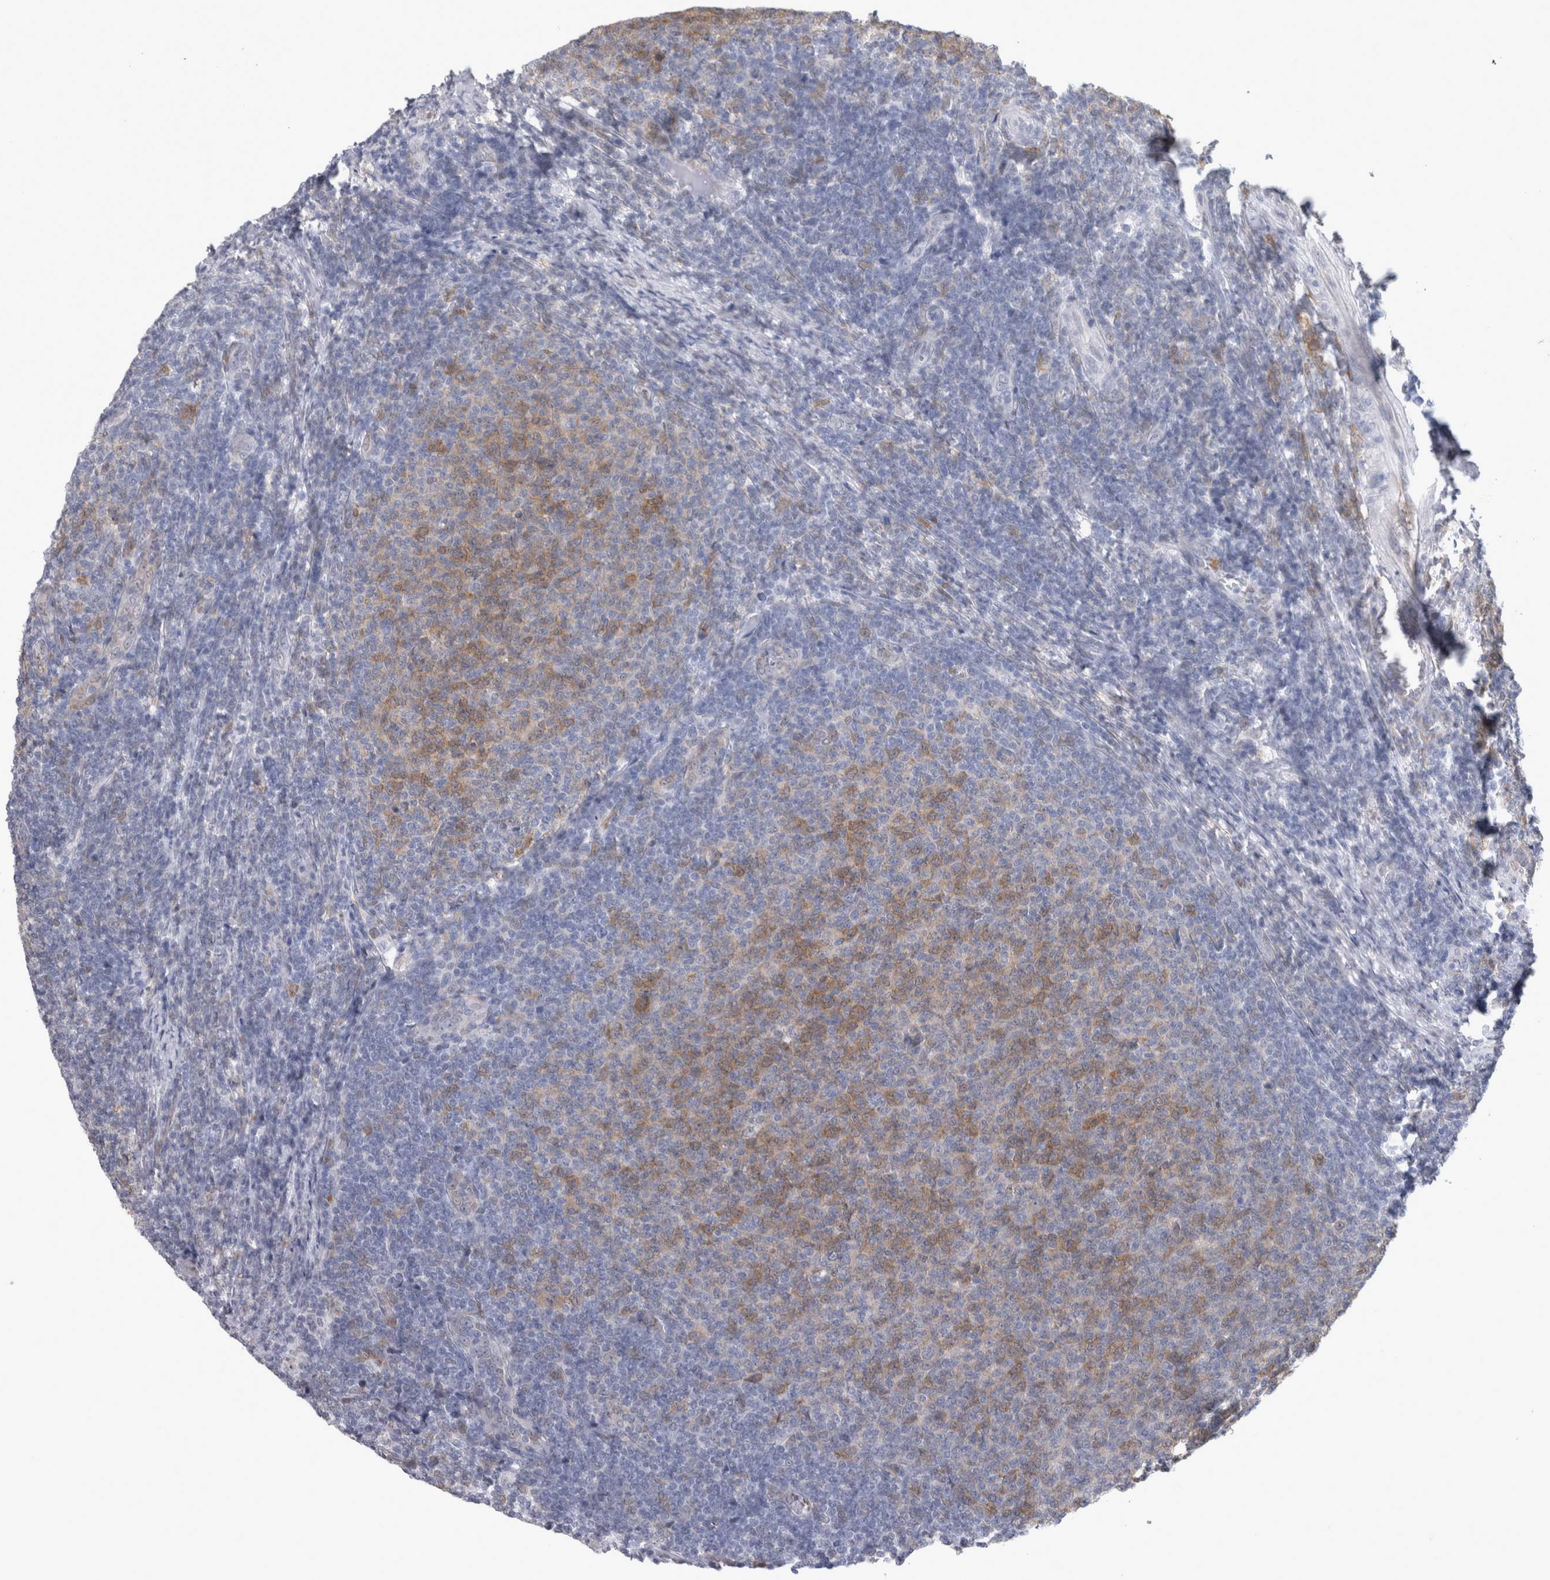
{"staining": {"intensity": "moderate", "quantity": ">75%", "location": "cytoplasmic/membranous"}, "tissue": "lymphoma", "cell_type": "Tumor cells", "image_type": "cancer", "snomed": [{"axis": "morphology", "description": "Malignant lymphoma, non-Hodgkin's type, Low grade"}, {"axis": "topography", "description": "Lymph node"}], "caption": "IHC (DAB (3,3'-diaminobenzidine)) staining of human lymphoma shows moderate cytoplasmic/membranous protein staining in about >75% of tumor cells.", "gene": "ACOT7", "patient": {"sex": "male", "age": 66}}